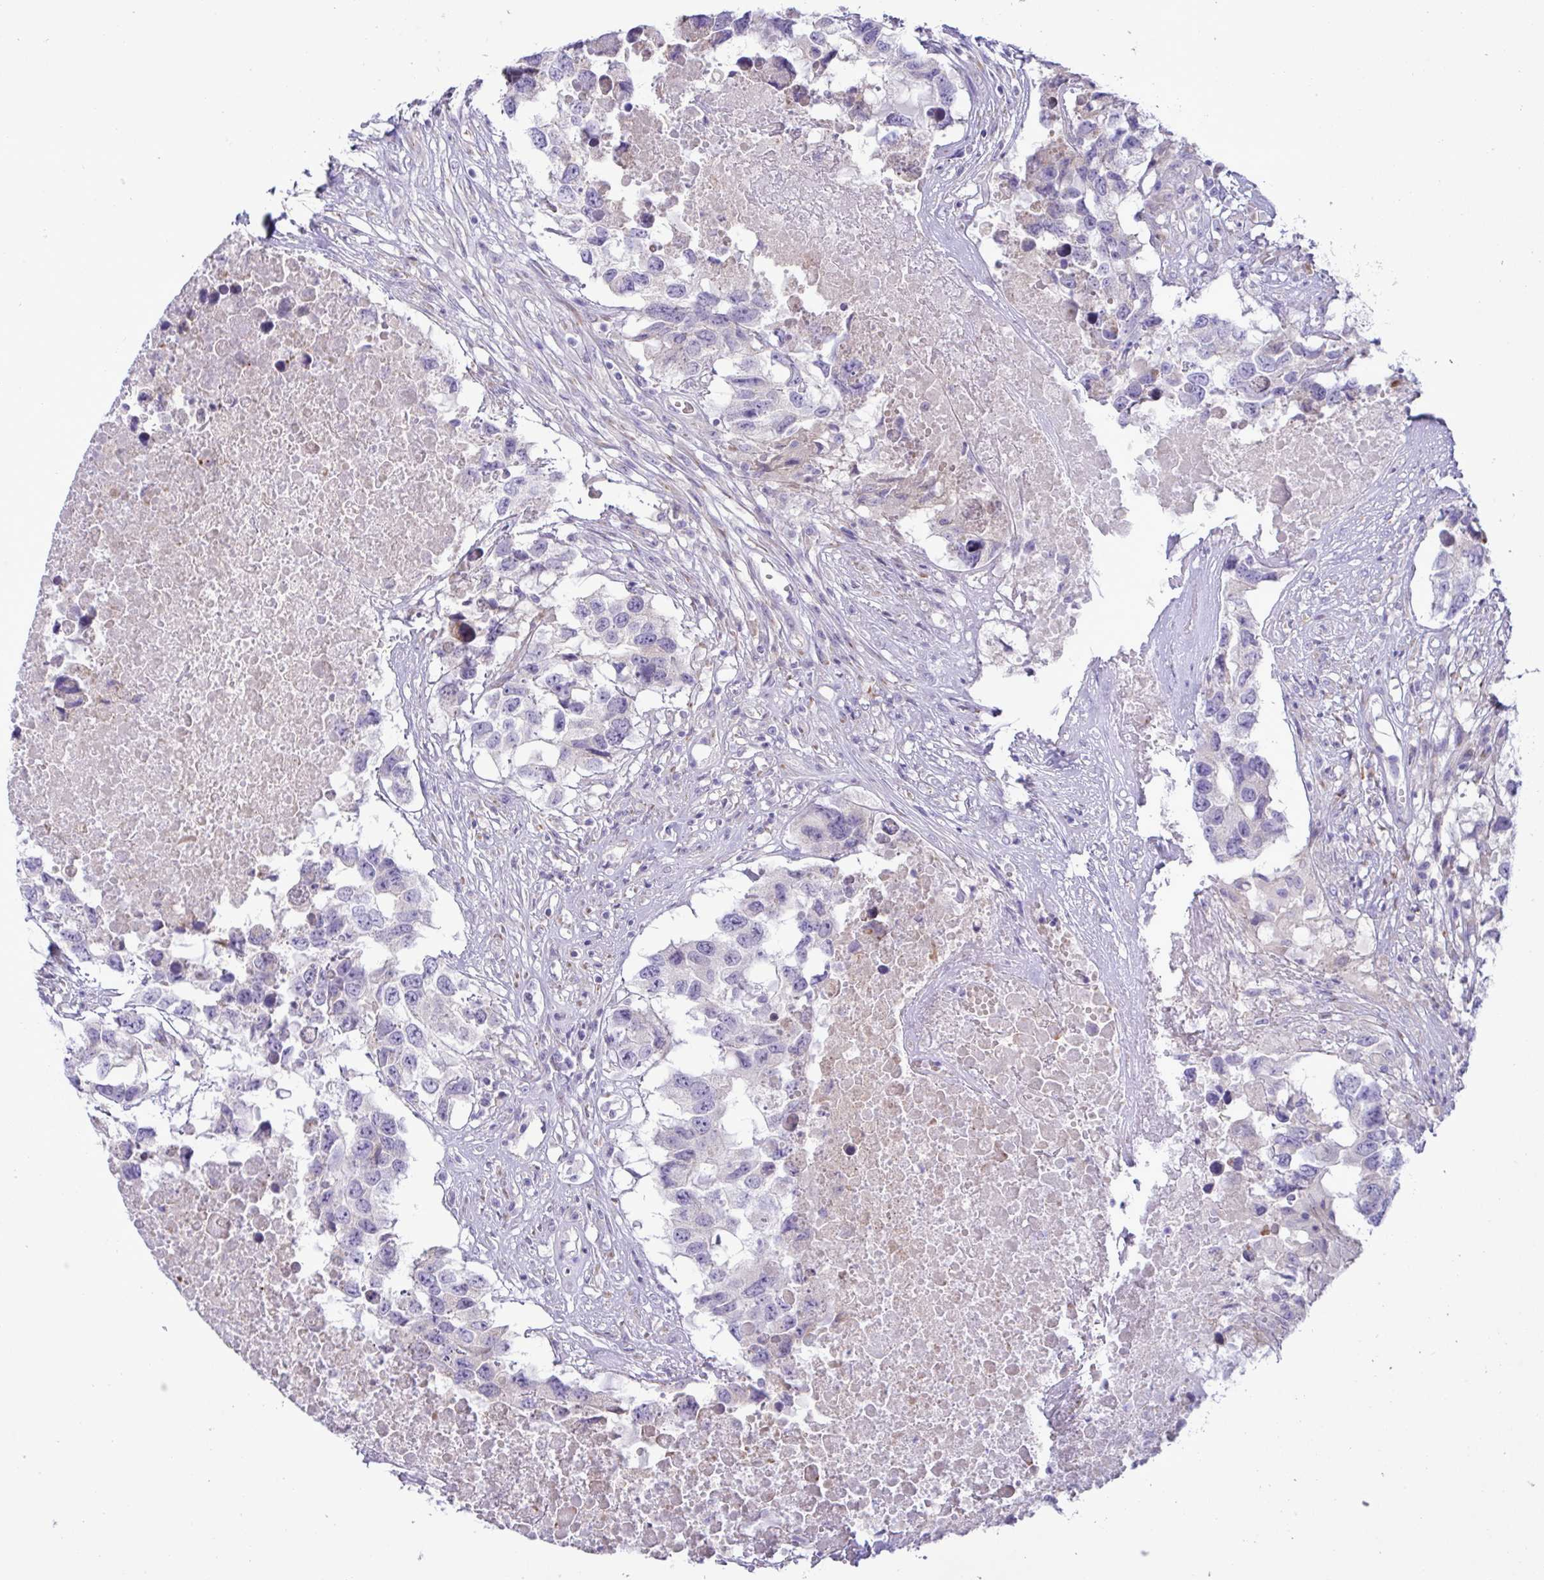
{"staining": {"intensity": "negative", "quantity": "none", "location": "none"}, "tissue": "testis cancer", "cell_type": "Tumor cells", "image_type": "cancer", "snomed": [{"axis": "morphology", "description": "Carcinoma, Embryonal, NOS"}, {"axis": "topography", "description": "Testis"}], "caption": "Tumor cells show no significant protein staining in testis cancer.", "gene": "FAM86B1", "patient": {"sex": "male", "age": 83}}